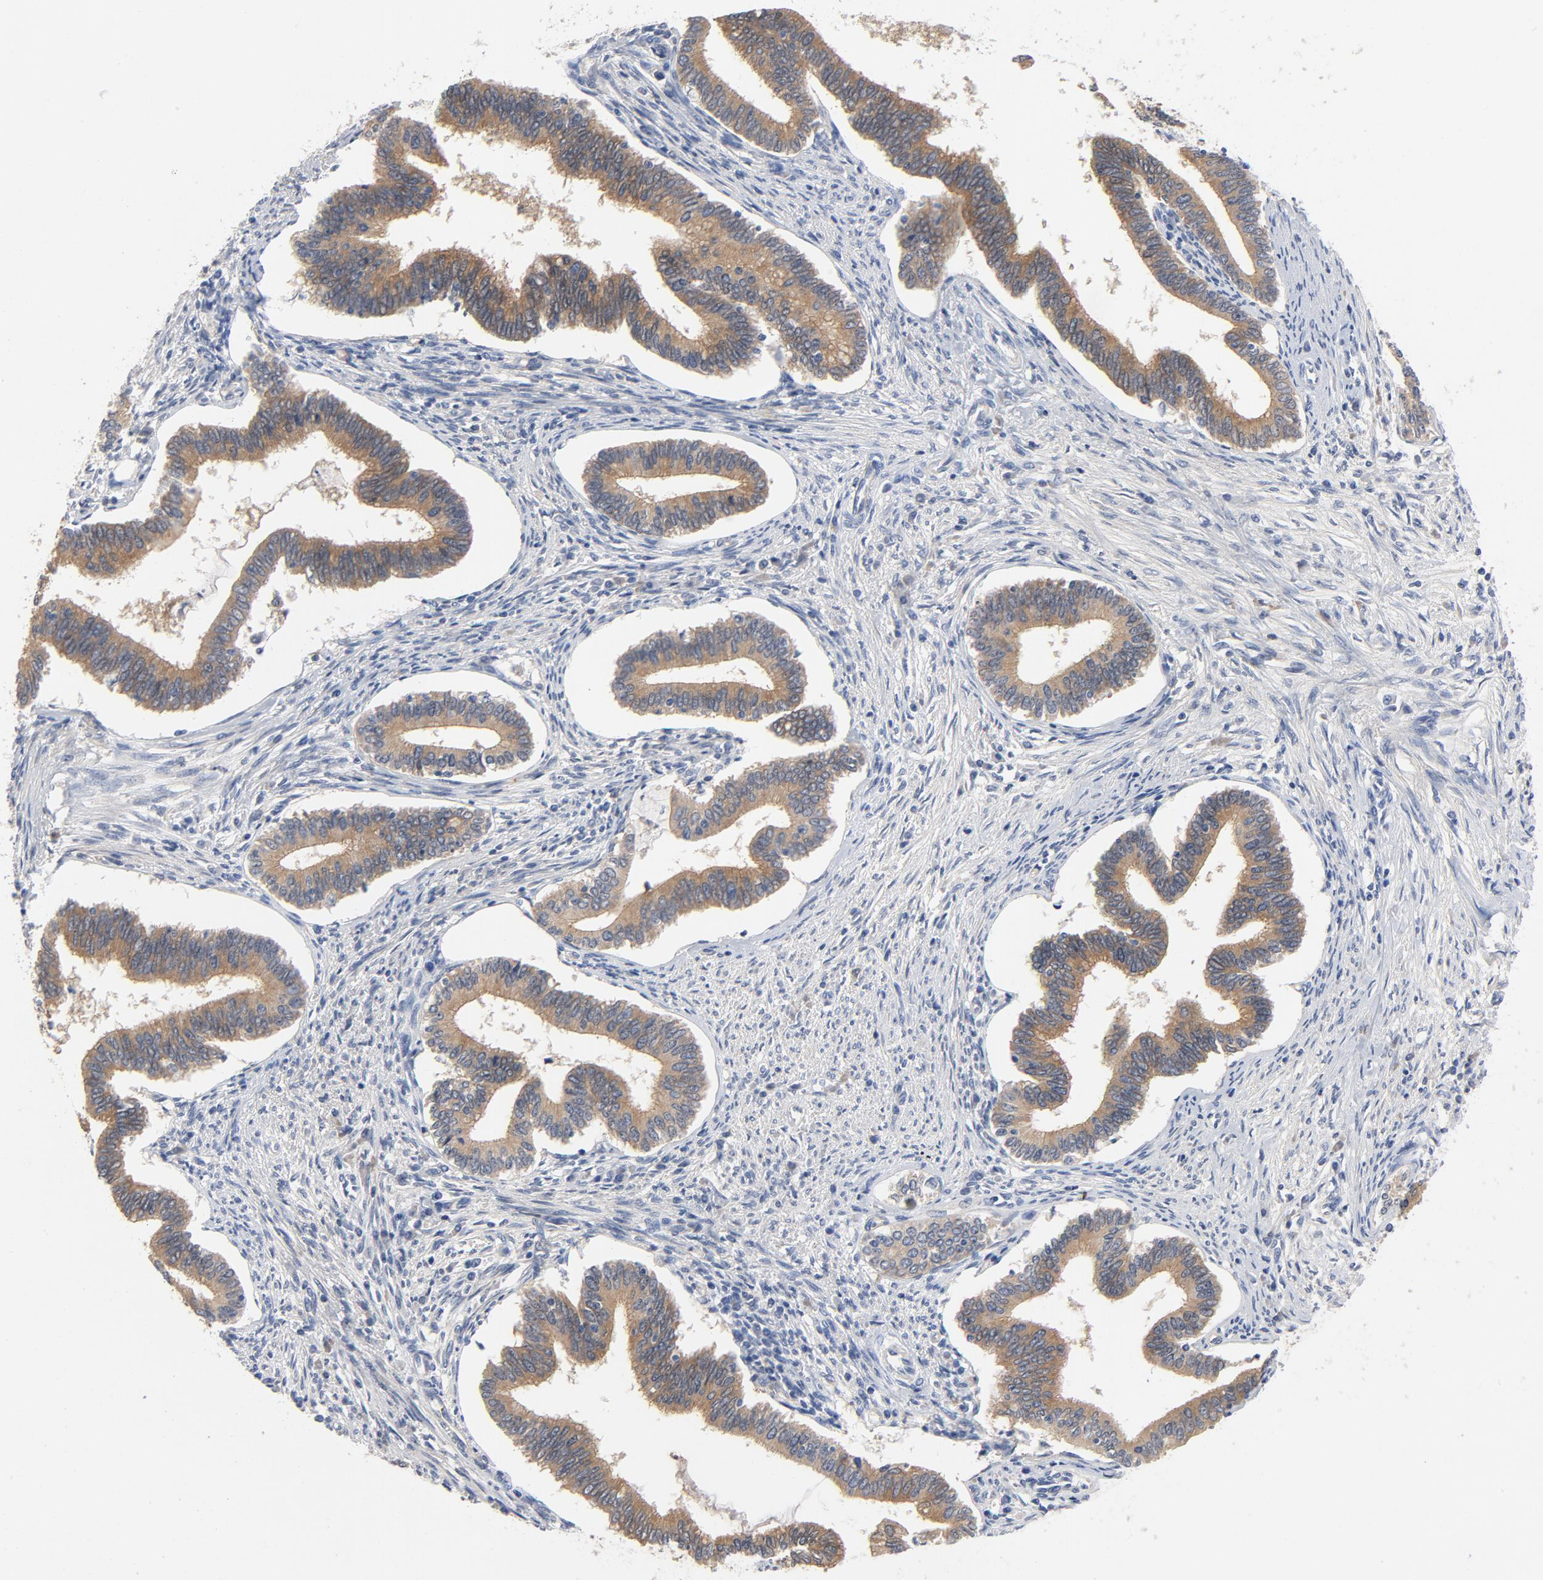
{"staining": {"intensity": "weak", "quantity": ">75%", "location": "cytoplasmic/membranous"}, "tissue": "cervical cancer", "cell_type": "Tumor cells", "image_type": "cancer", "snomed": [{"axis": "morphology", "description": "Adenocarcinoma, NOS"}, {"axis": "topography", "description": "Cervix"}], "caption": "A brown stain labels weak cytoplasmic/membranous staining of a protein in human cervical adenocarcinoma tumor cells.", "gene": "SRC", "patient": {"sex": "female", "age": 36}}